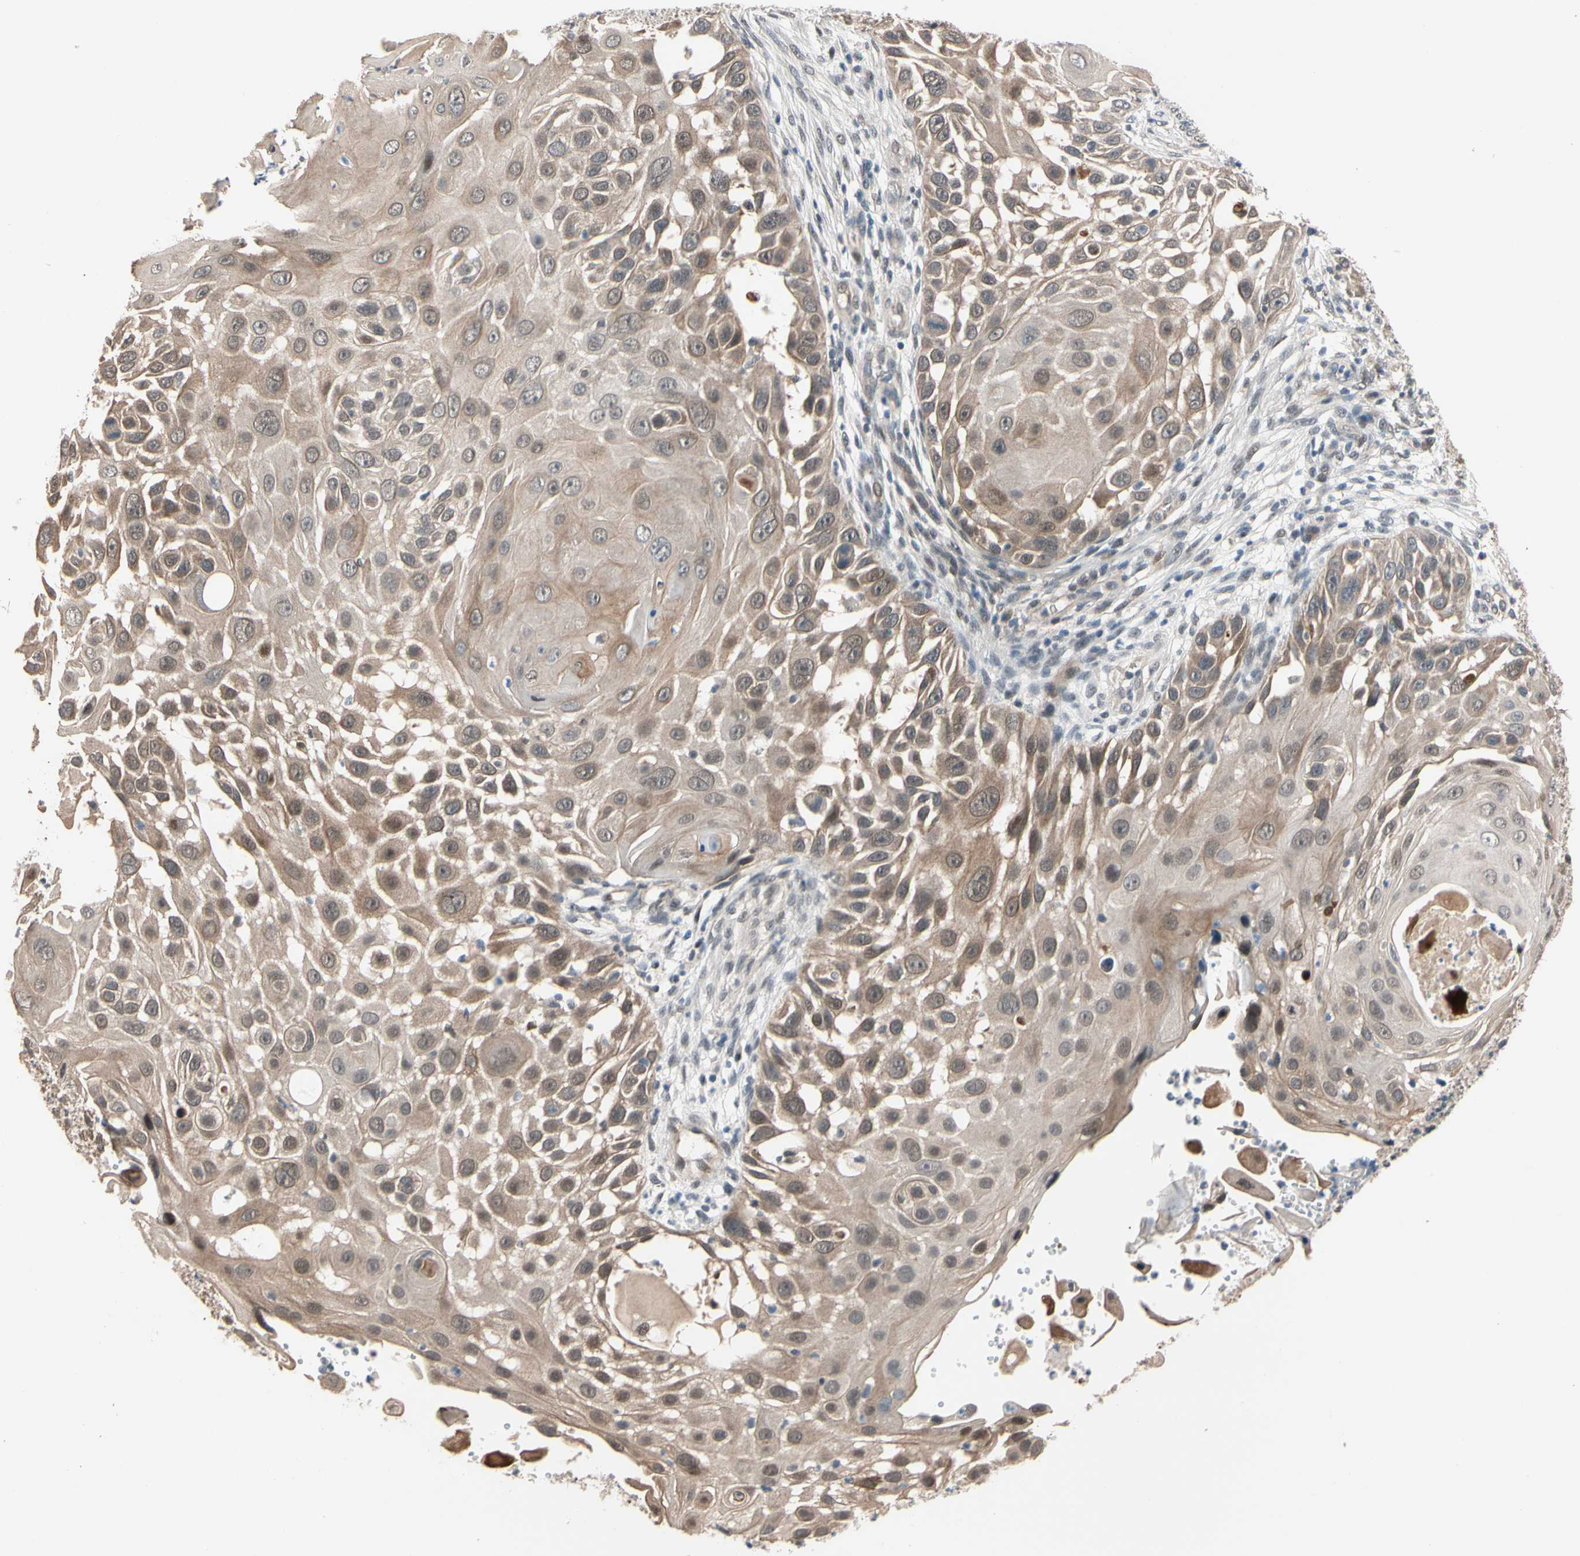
{"staining": {"intensity": "weak", "quantity": ">75%", "location": "cytoplasmic/membranous"}, "tissue": "skin cancer", "cell_type": "Tumor cells", "image_type": "cancer", "snomed": [{"axis": "morphology", "description": "Squamous cell carcinoma, NOS"}, {"axis": "topography", "description": "Skin"}], "caption": "Protein expression analysis of human skin cancer (squamous cell carcinoma) reveals weak cytoplasmic/membranous staining in approximately >75% of tumor cells. Nuclei are stained in blue.", "gene": "NGEF", "patient": {"sex": "female", "age": 44}}